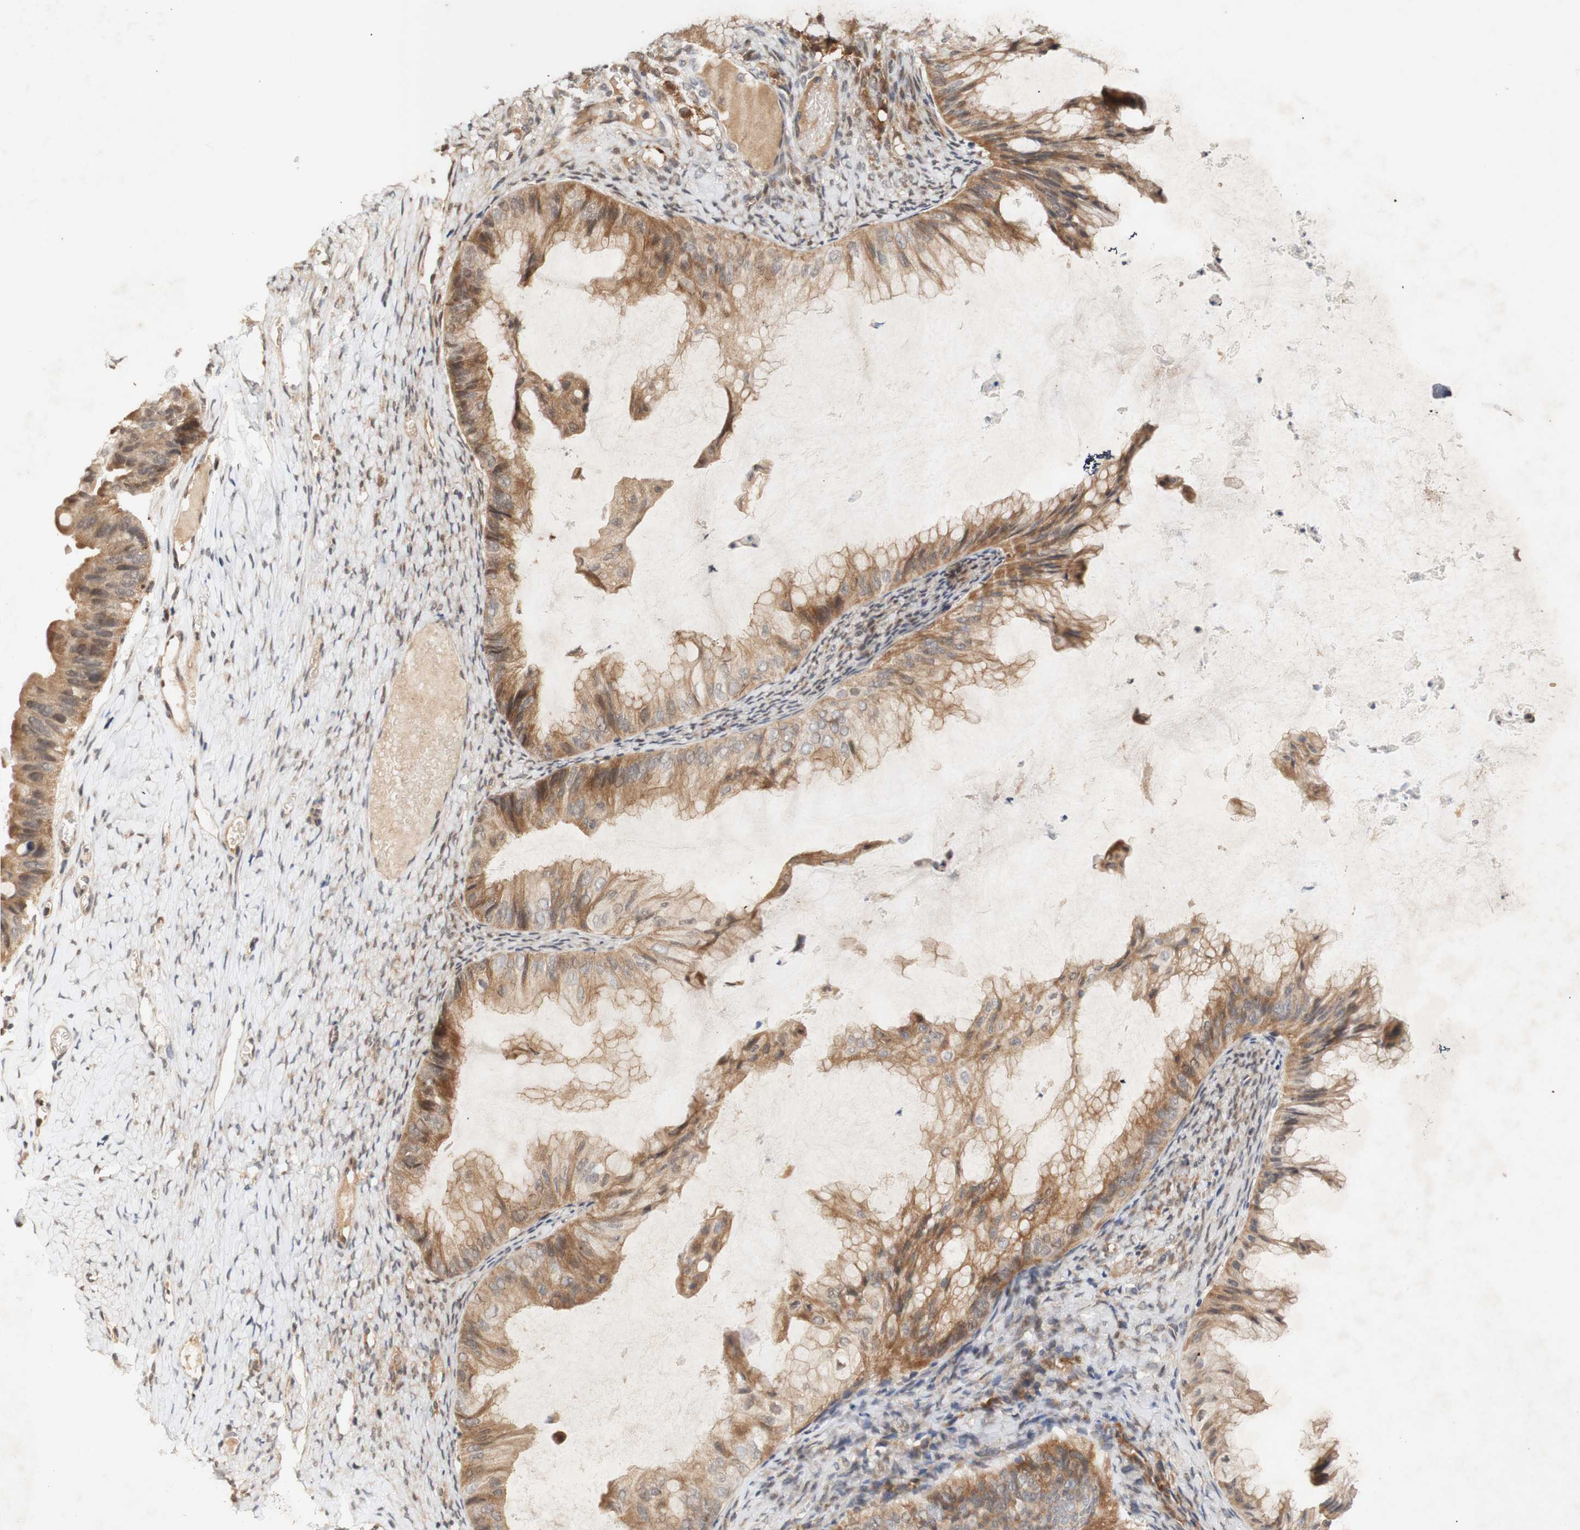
{"staining": {"intensity": "moderate", "quantity": ">75%", "location": "cytoplasmic/membranous"}, "tissue": "ovarian cancer", "cell_type": "Tumor cells", "image_type": "cancer", "snomed": [{"axis": "morphology", "description": "Cystadenocarcinoma, mucinous, NOS"}, {"axis": "topography", "description": "Ovary"}], "caption": "Moderate cytoplasmic/membranous staining for a protein is present in about >75% of tumor cells of mucinous cystadenocarcinoma (ovarian) using immunohistochemistry.", "gene": "PIN1", "patient": {"sex": "female", "age": 61}}